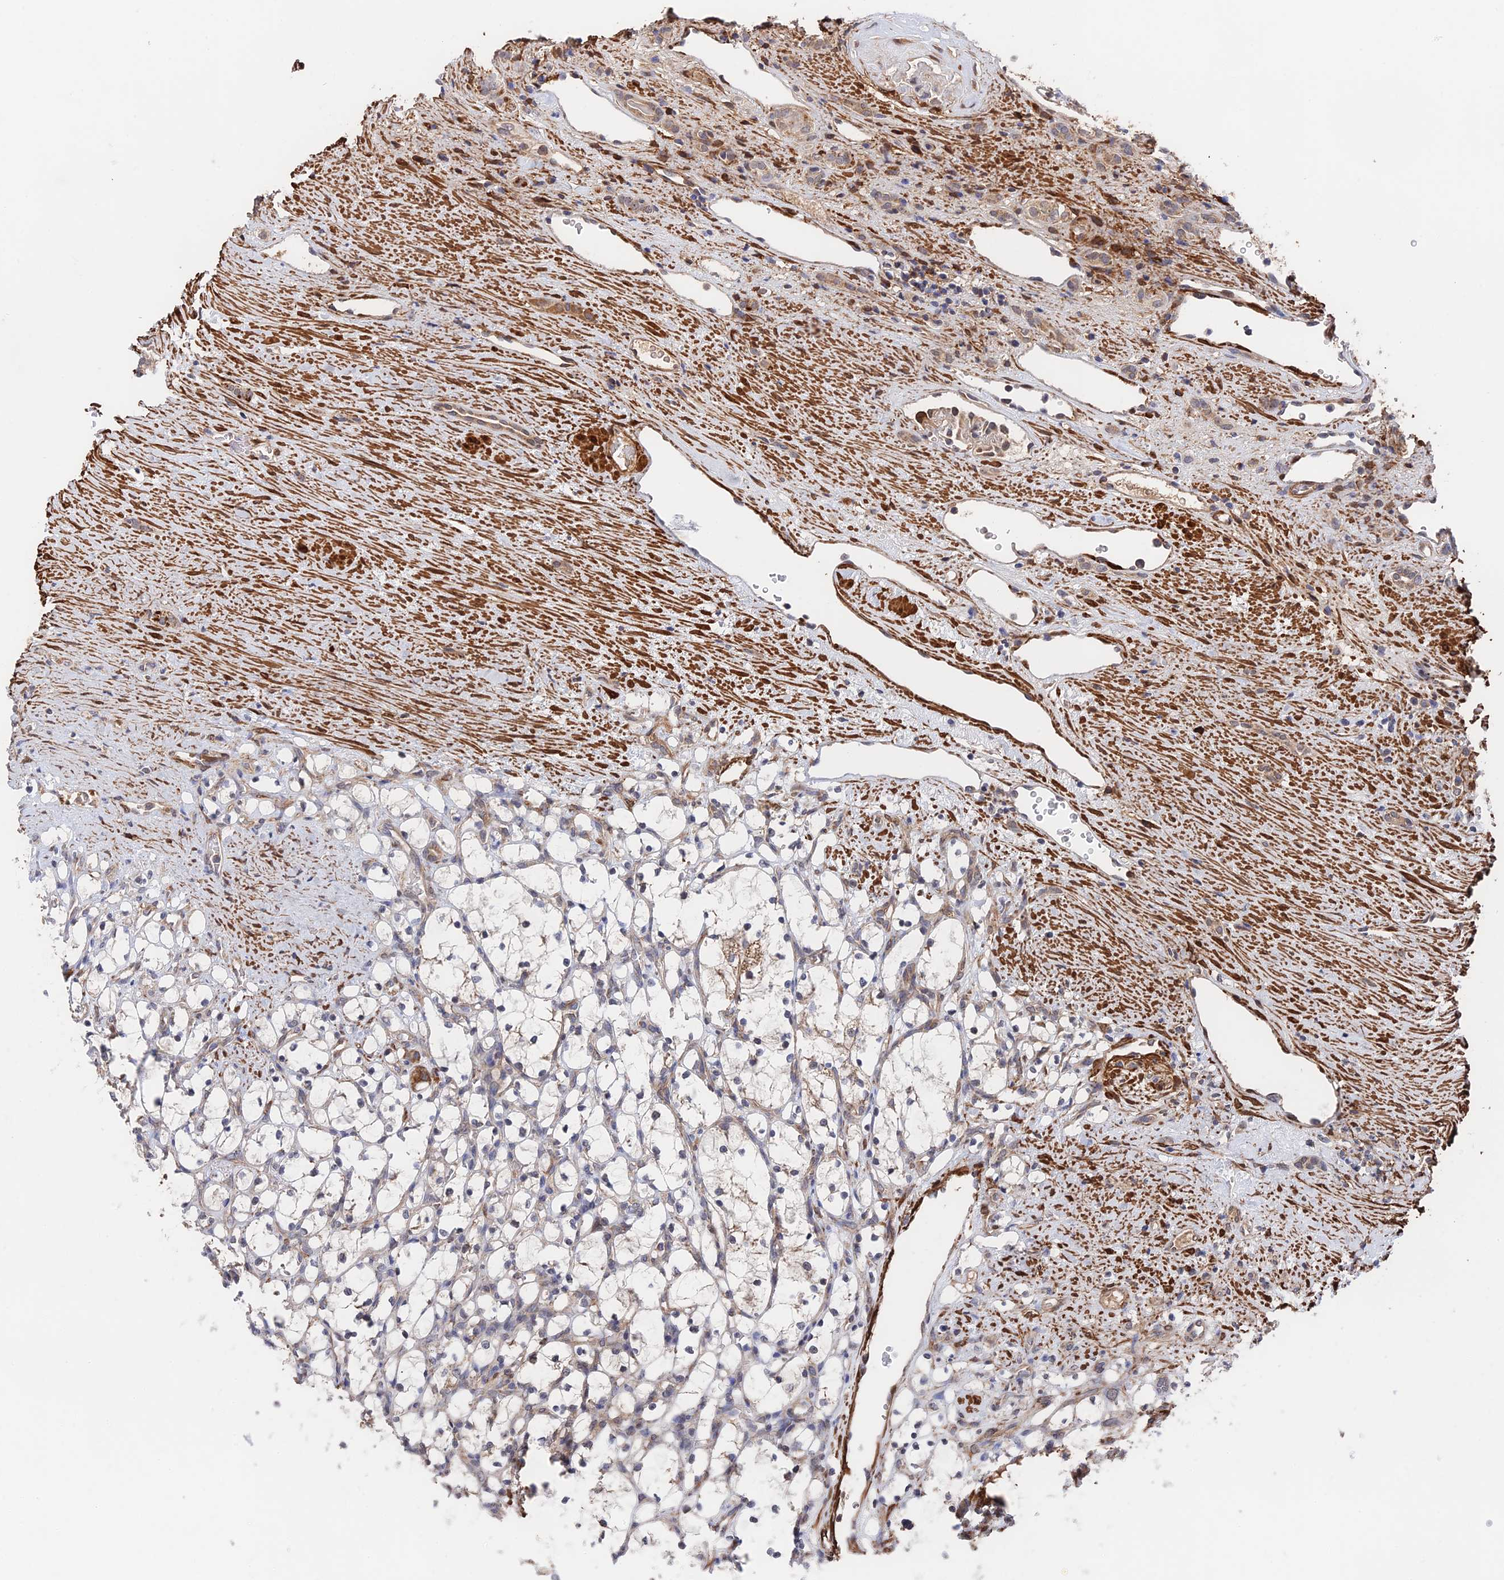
{"staining": {"intensity": "negative", "quantity": "none", "location": "none"}, "tissue": "renal cancer", "cell_type": "Tumor cells", "image_type": "cancer", "snomed": [{"axis": "morphology", "description": "Adenocarcinoma, NOS"}, {"axis": "topography", "description": "Kidney"}], "caption": "Immunohistochemistry of renal cancer (adenocarcinoma) shows no staining in tumor cells.", "gene": "ZNF320", "patient": {"sex": "female", "age": 69}}